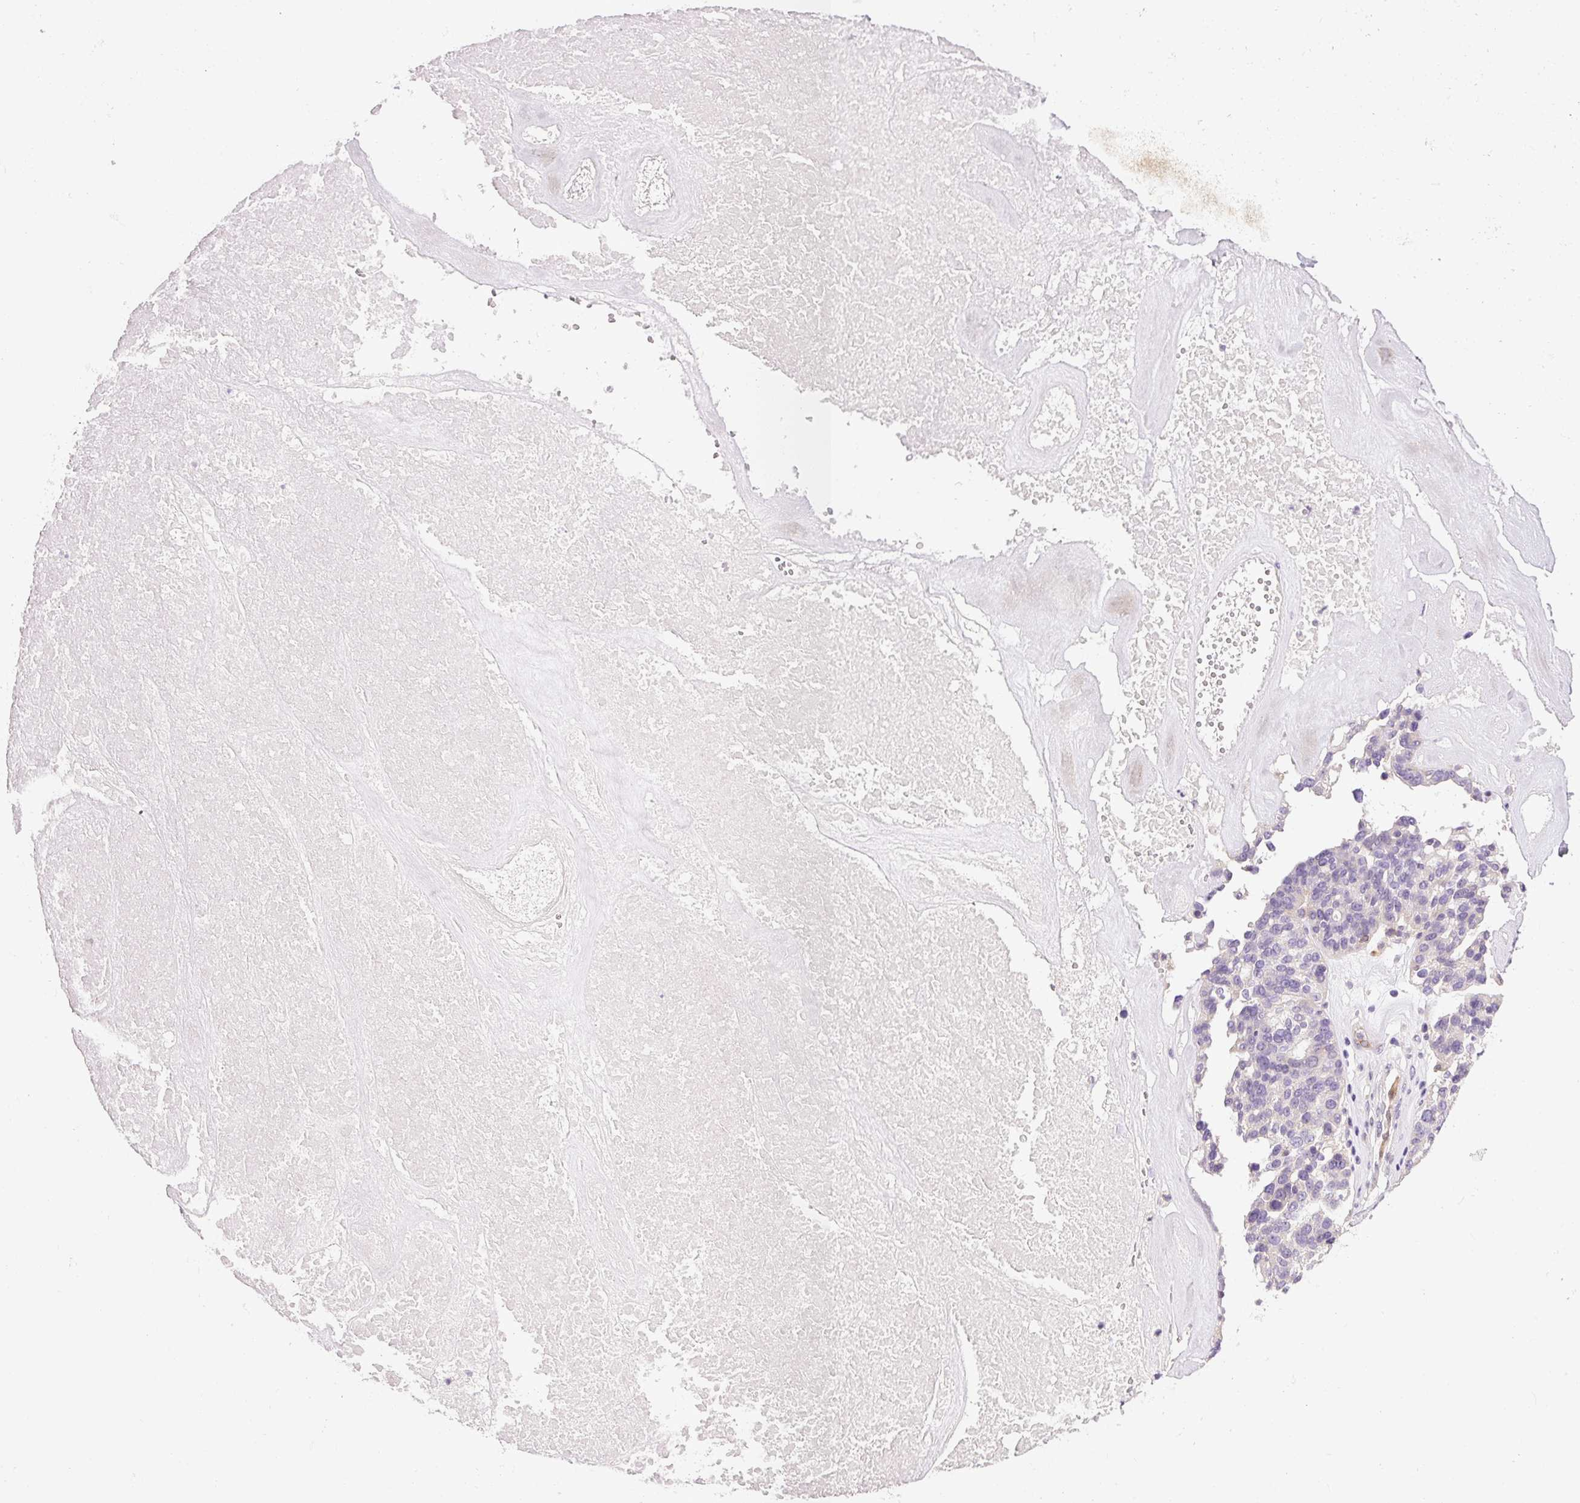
{"staining": {"intensity": "negative", "quantity": "none", "location": "none"}, "tissue": "ovarian cancer", "cell_type": "Tumor cells", "image_type": "cancer", "snomed": [{"axis": "morphology", "description": "Cystadenocarcinoma, serous, NOS"}, {"axis": "topography", "description": "Ovary"}], "caption": "This is an immunohistochemistry photomicrograph of ovarian cancer (serous cystadenocarcinoma). There is no staining in tumor cells.", "gene": "PNPLA5", "patient": {"sex": "female", "age": 59}}